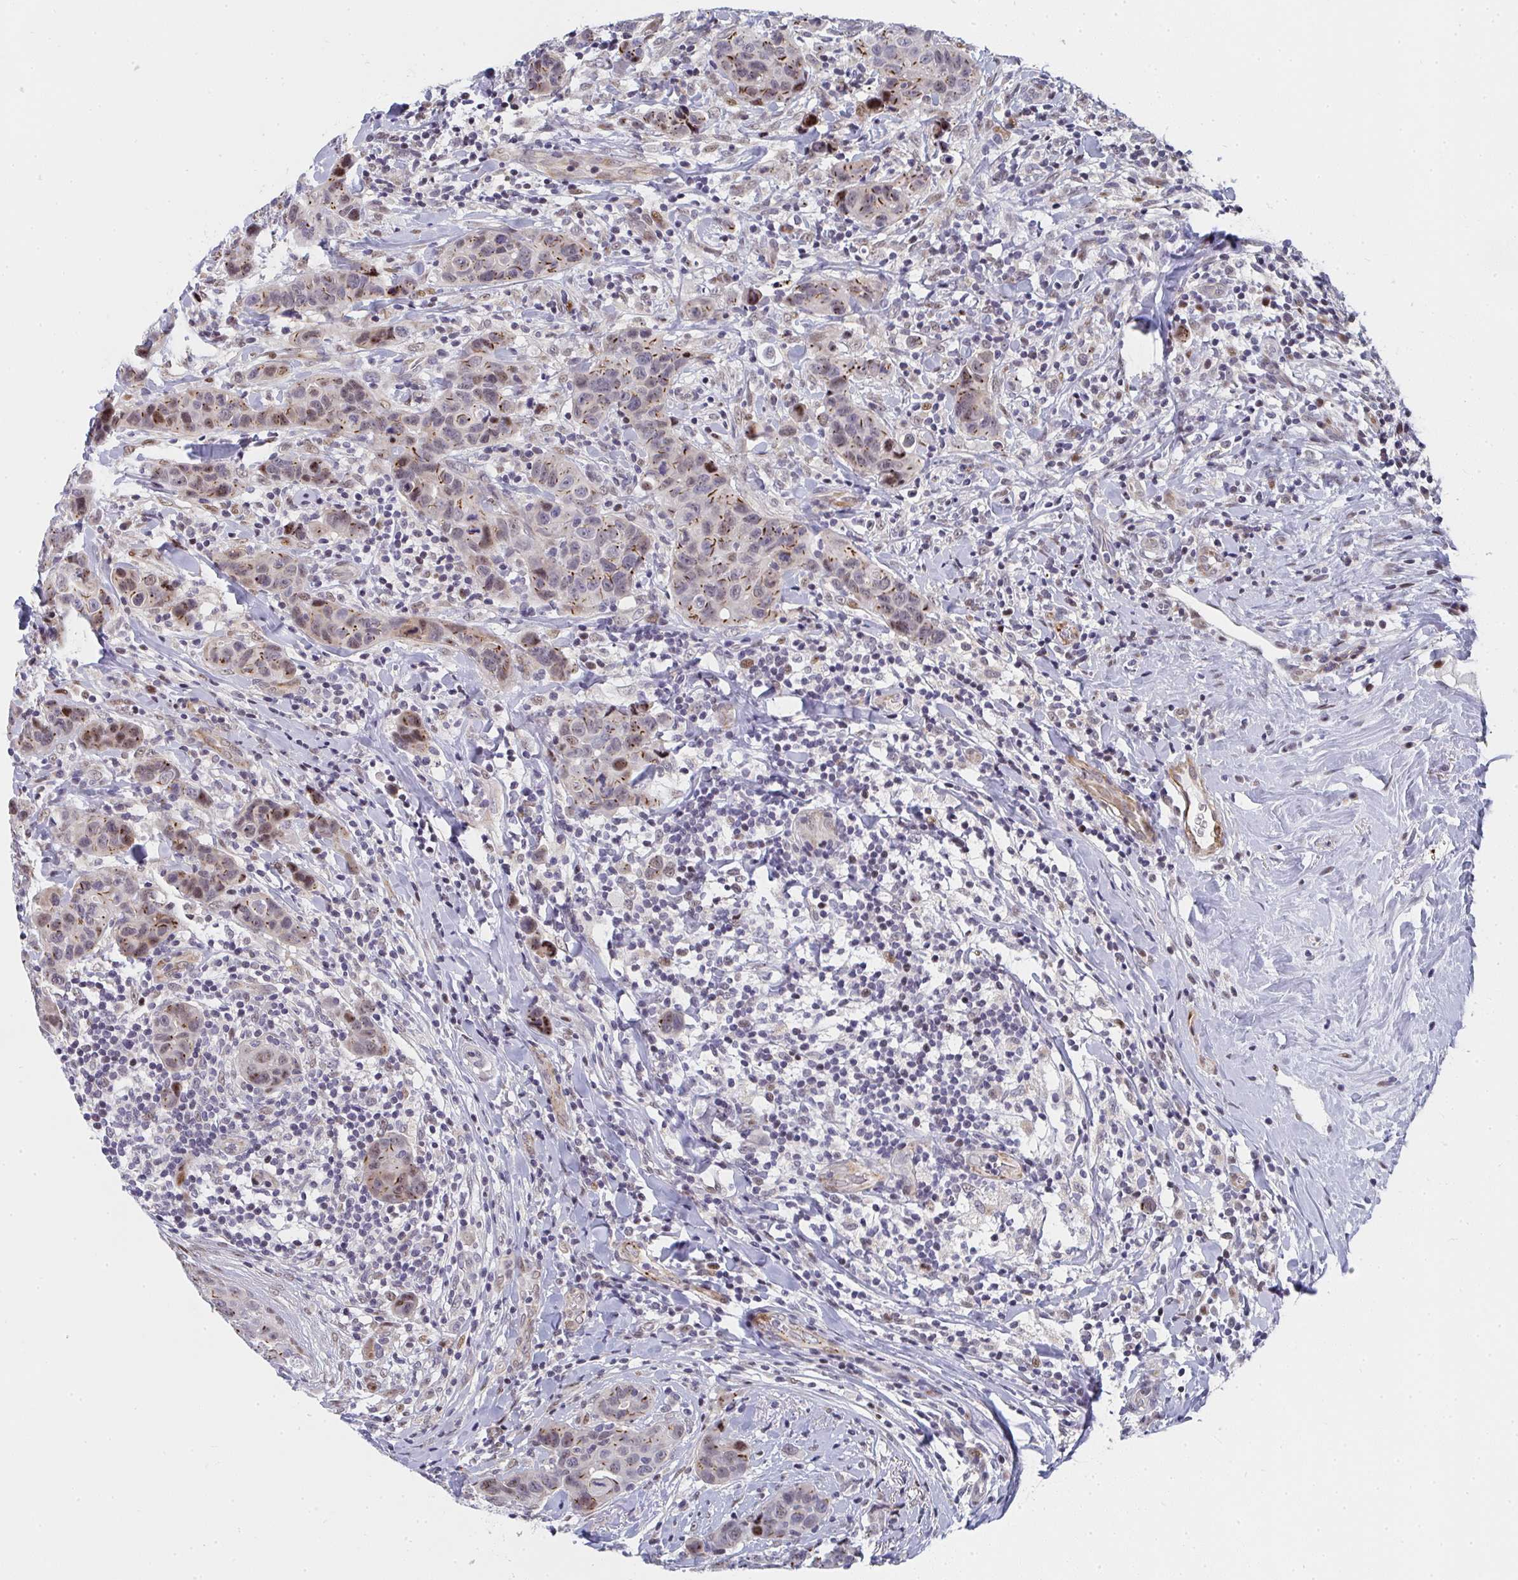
{"staining": {"intensity": "moderate", "quantity": ">75%", "location": "cytoplasmic/membranous,nuclear"}, "tissue": "breast cancer", "cell_type": "Tumor cells", "image_type": "cancer", "snomed": [{"axis": "morphology", "description": "Duct carcinoma"}, {"axis": "topography", "description": "Breast"}], "caption": "An image of human breast cancer stained for a protein exhibits moderate cytoplasmic/membranous and nuclear brown staining in tumor cells.", "gene": "ZIC3", "patient": {"sex": "female", "age": 24}}